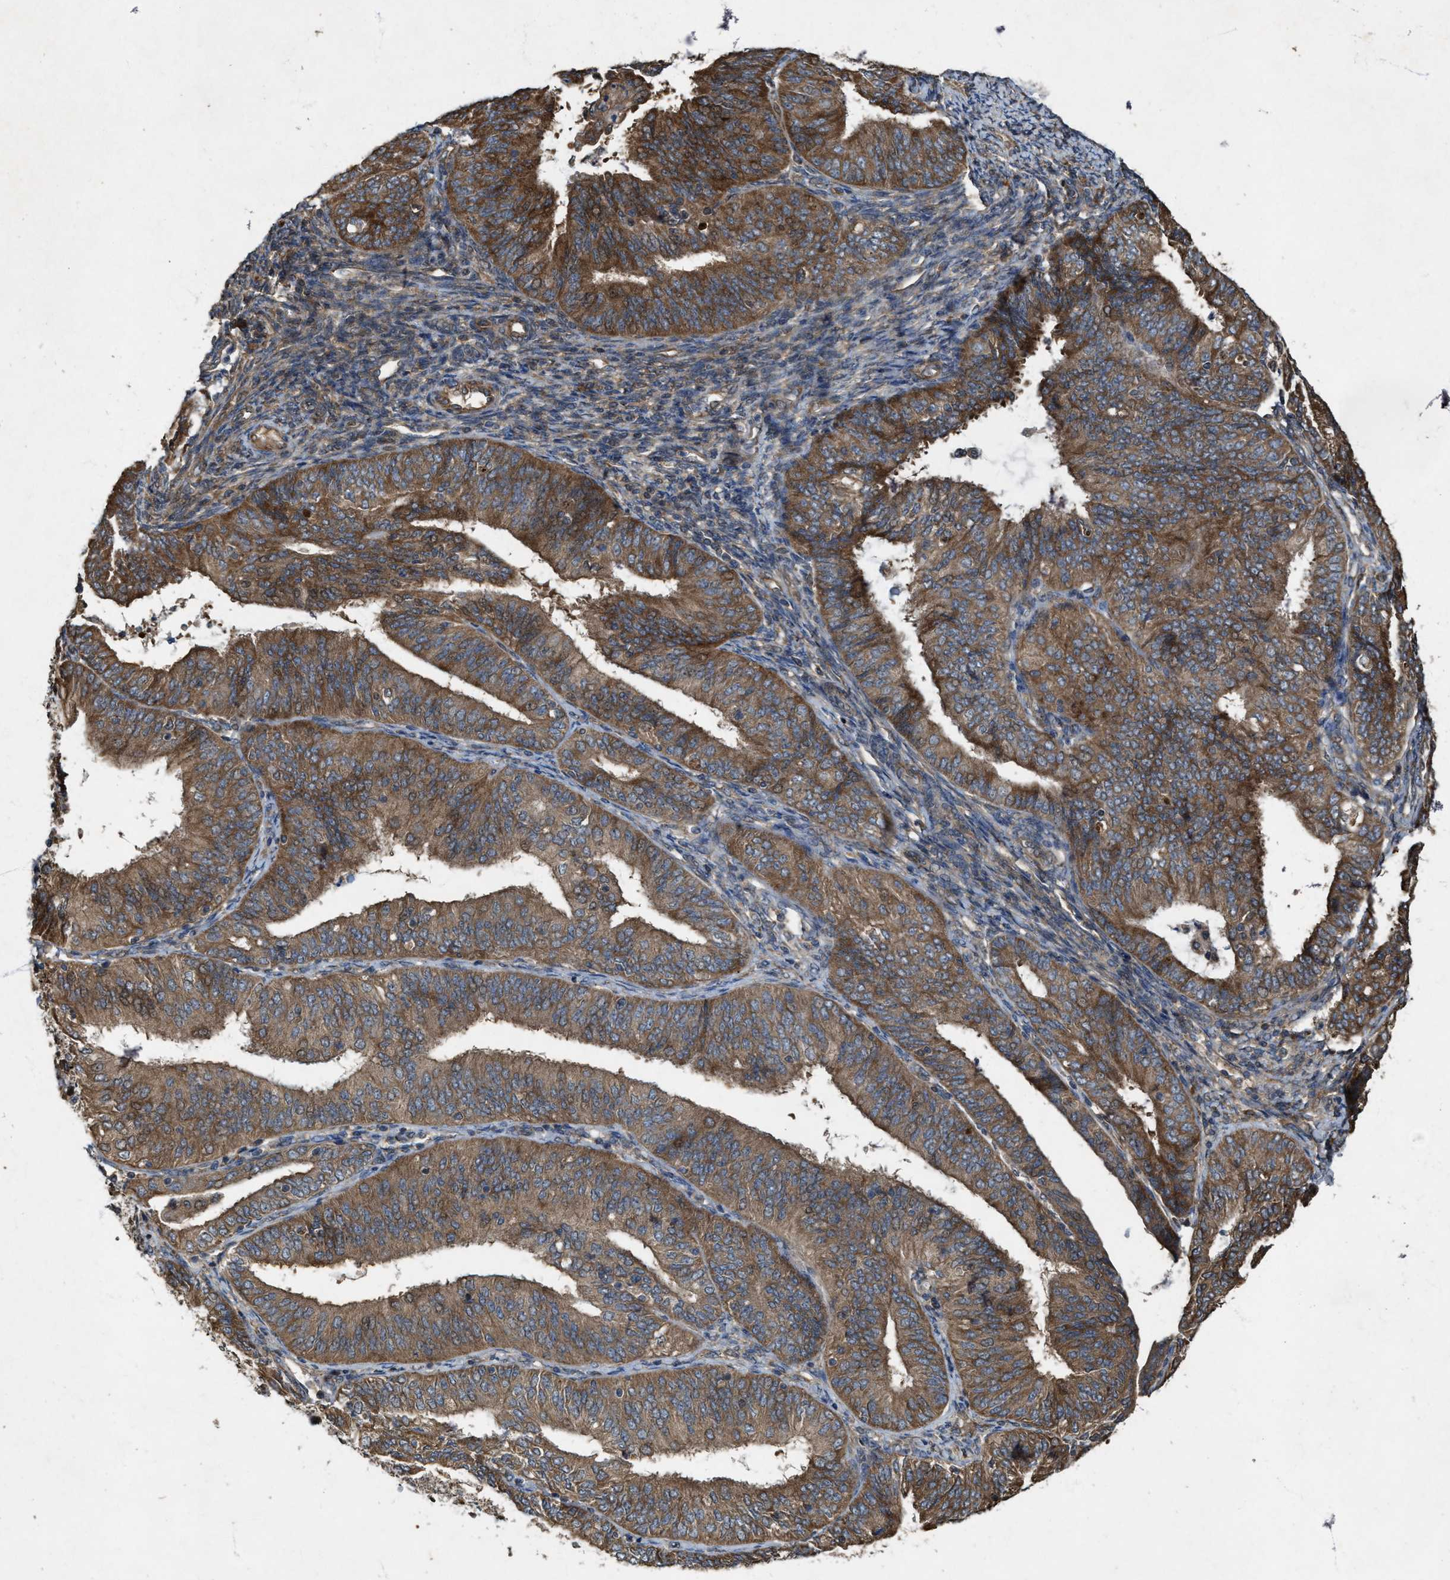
{"staining": {"intensity": "moderate", "quantity": ">75%", "location": "cytoplasmic/membranous"}, "tissue": "endometrial cancer", "cell_type": "Tumor cells", "image_type": "cancer", "snomed": [{"axis": "morphology", "description": "Adenocarcinoma, NOS"}, {"axis": "topography", "description": "Endometrium"}], "caption": "Tumor cells reveal medium levels of moderate cytoplasmic/membranous positivity in approximately >75% of cells in human adenocarcinoma (endometrial).", "gene": "PDP2", "patient": {"sex": "female", "age": 58}}